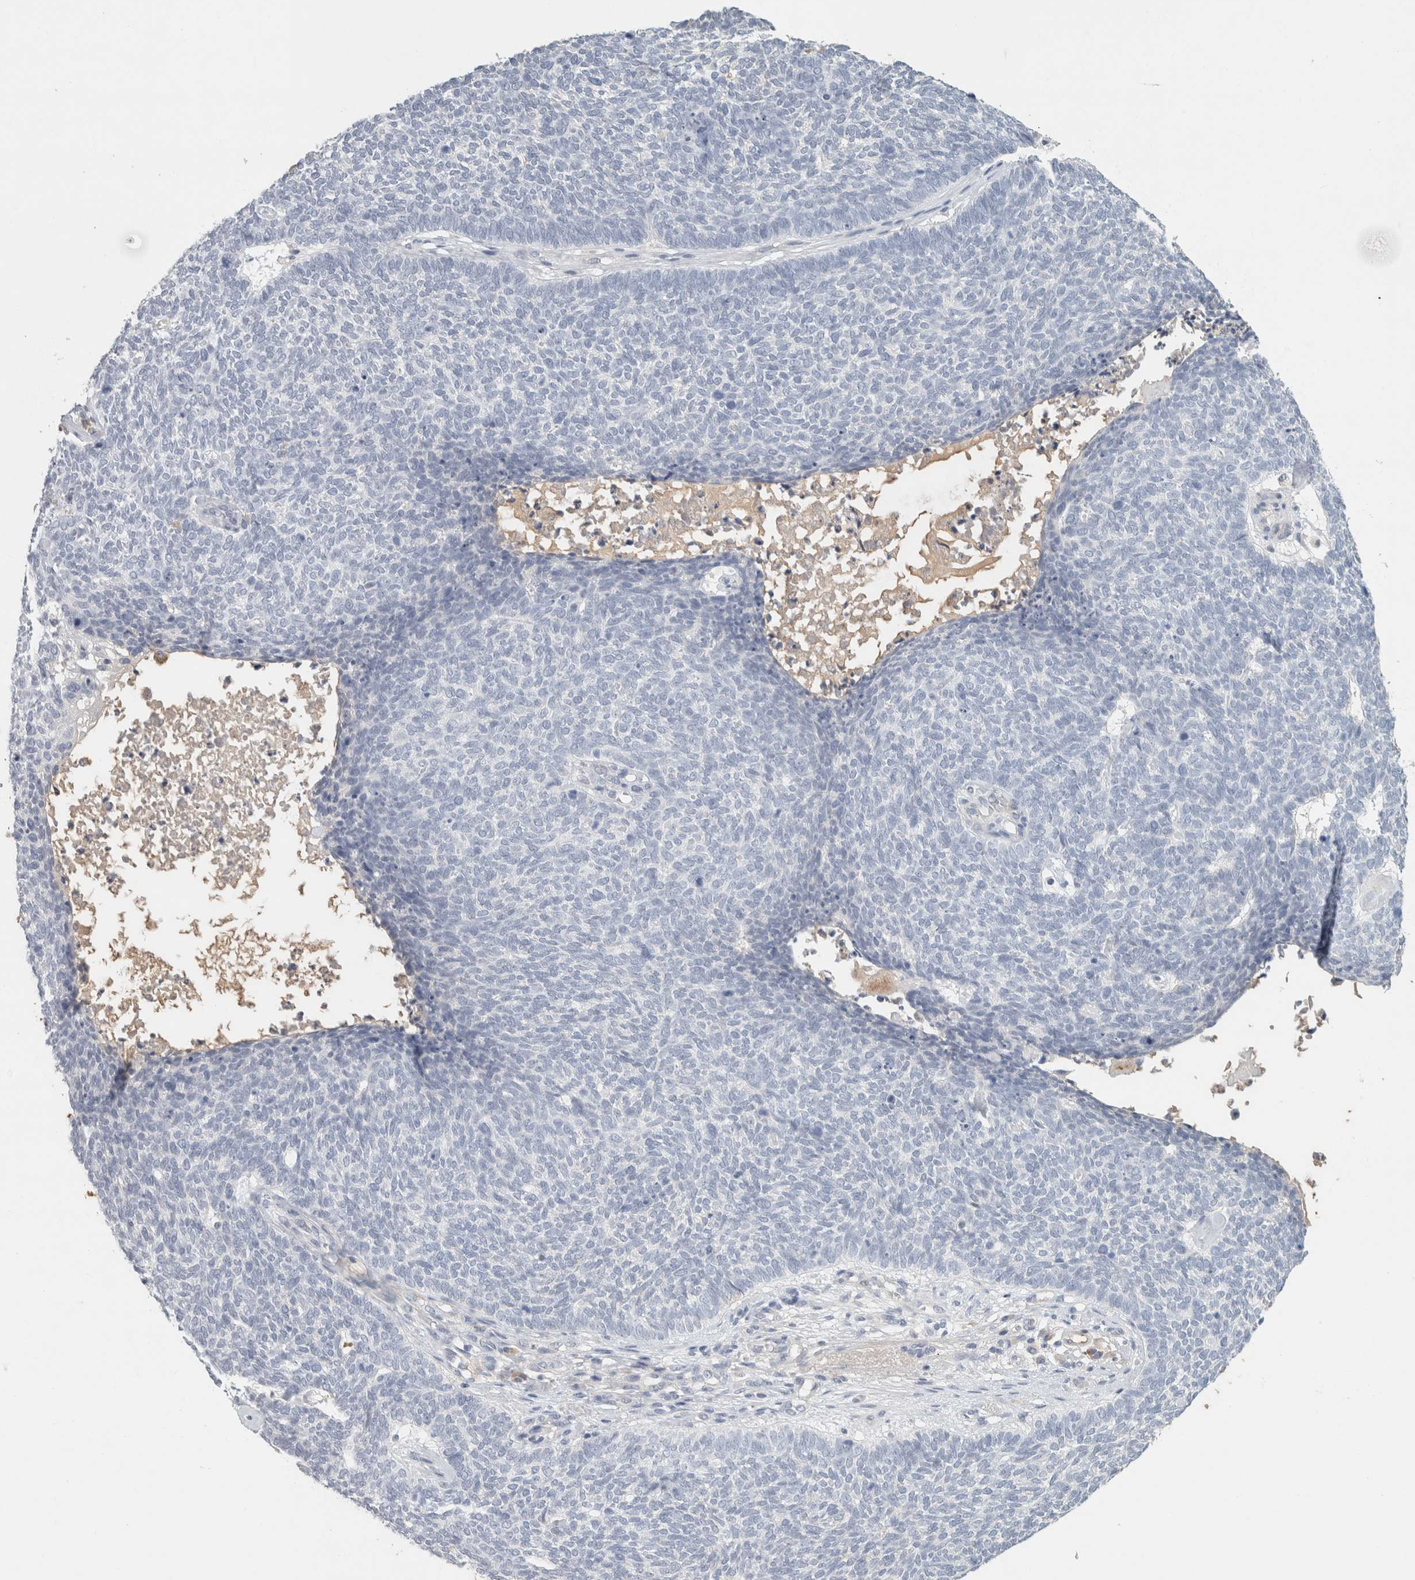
{"staining": {"intensity": "negative", "quantity": "none", "location": "none"}, "tissue": "skin cancer", "cell_type": "Tumor cells", "image_type": "cancer", "snomed": [{"axis": "morphology", "description": "Basal cell carcinoma"}, {"axis": "topography", "description": "Skin"}], "caption": "Image shows no significant protein staining in tumor cells of skin cancer (basal cell carcinoma).", "gene": "CD36", "patient": {"sex": "female", "age": 84}}